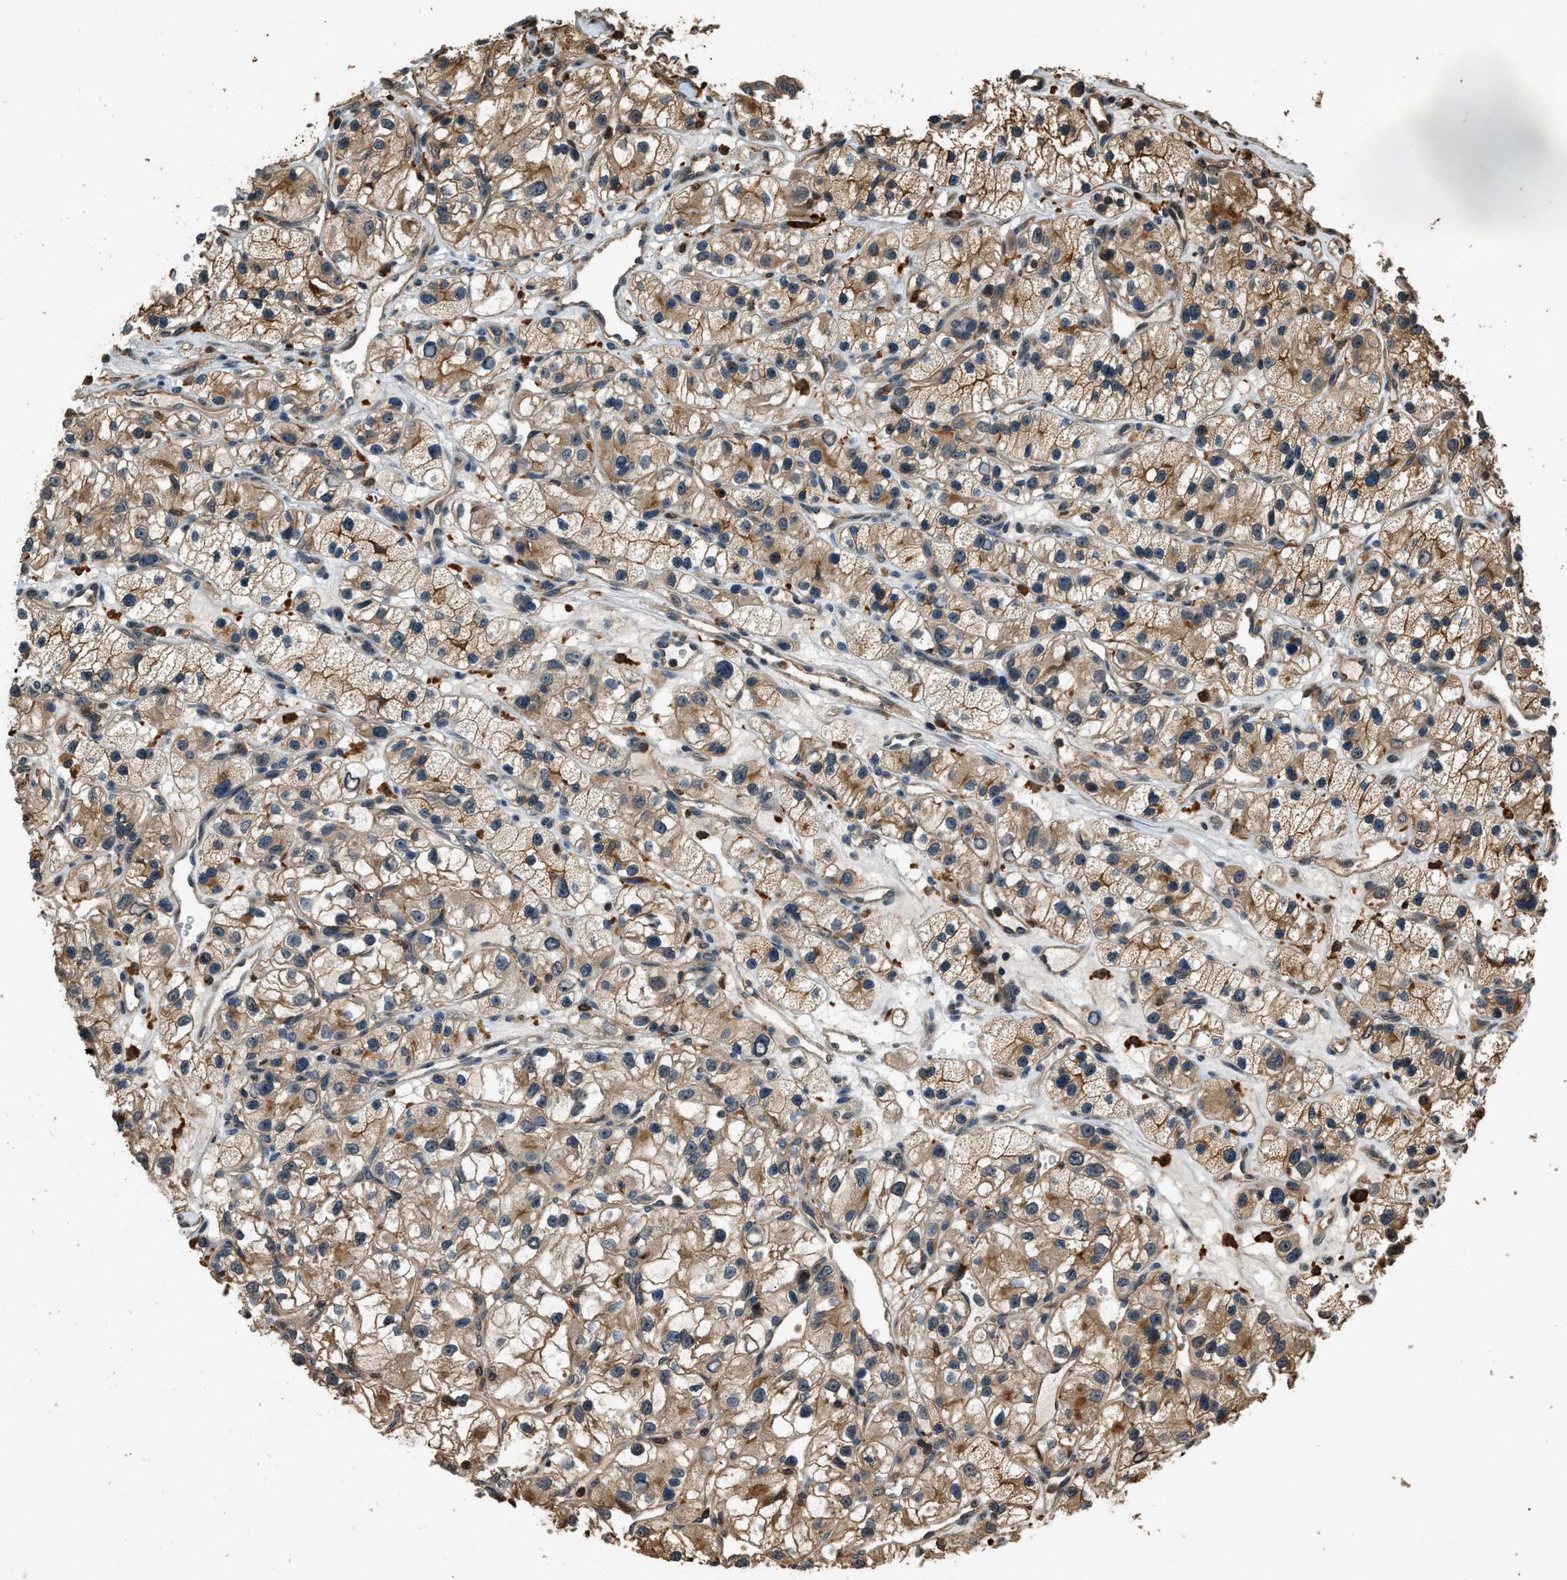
{"staining": {"intensity": "moderate", "quantity": ">75%", "location": "cytoplasmic/membranous"}, "tissue": "renal cancer", "cell_type": "Tumor cells", "image_type": "cancer", "snomed": [{"axis": "morphology", "description": "Adenocarcinoma, NOS"}, {"axis": "topography", "description": "Kidney"}], "caption": "Renal cancer (adenocarcinoma) stained with a brown dye demonstrates moderate cytoplasmic/membranous positive staining in about >75% of tumor cells.", "gene": "RAP2A", "patient": {"sex": "female", "age": 57}}